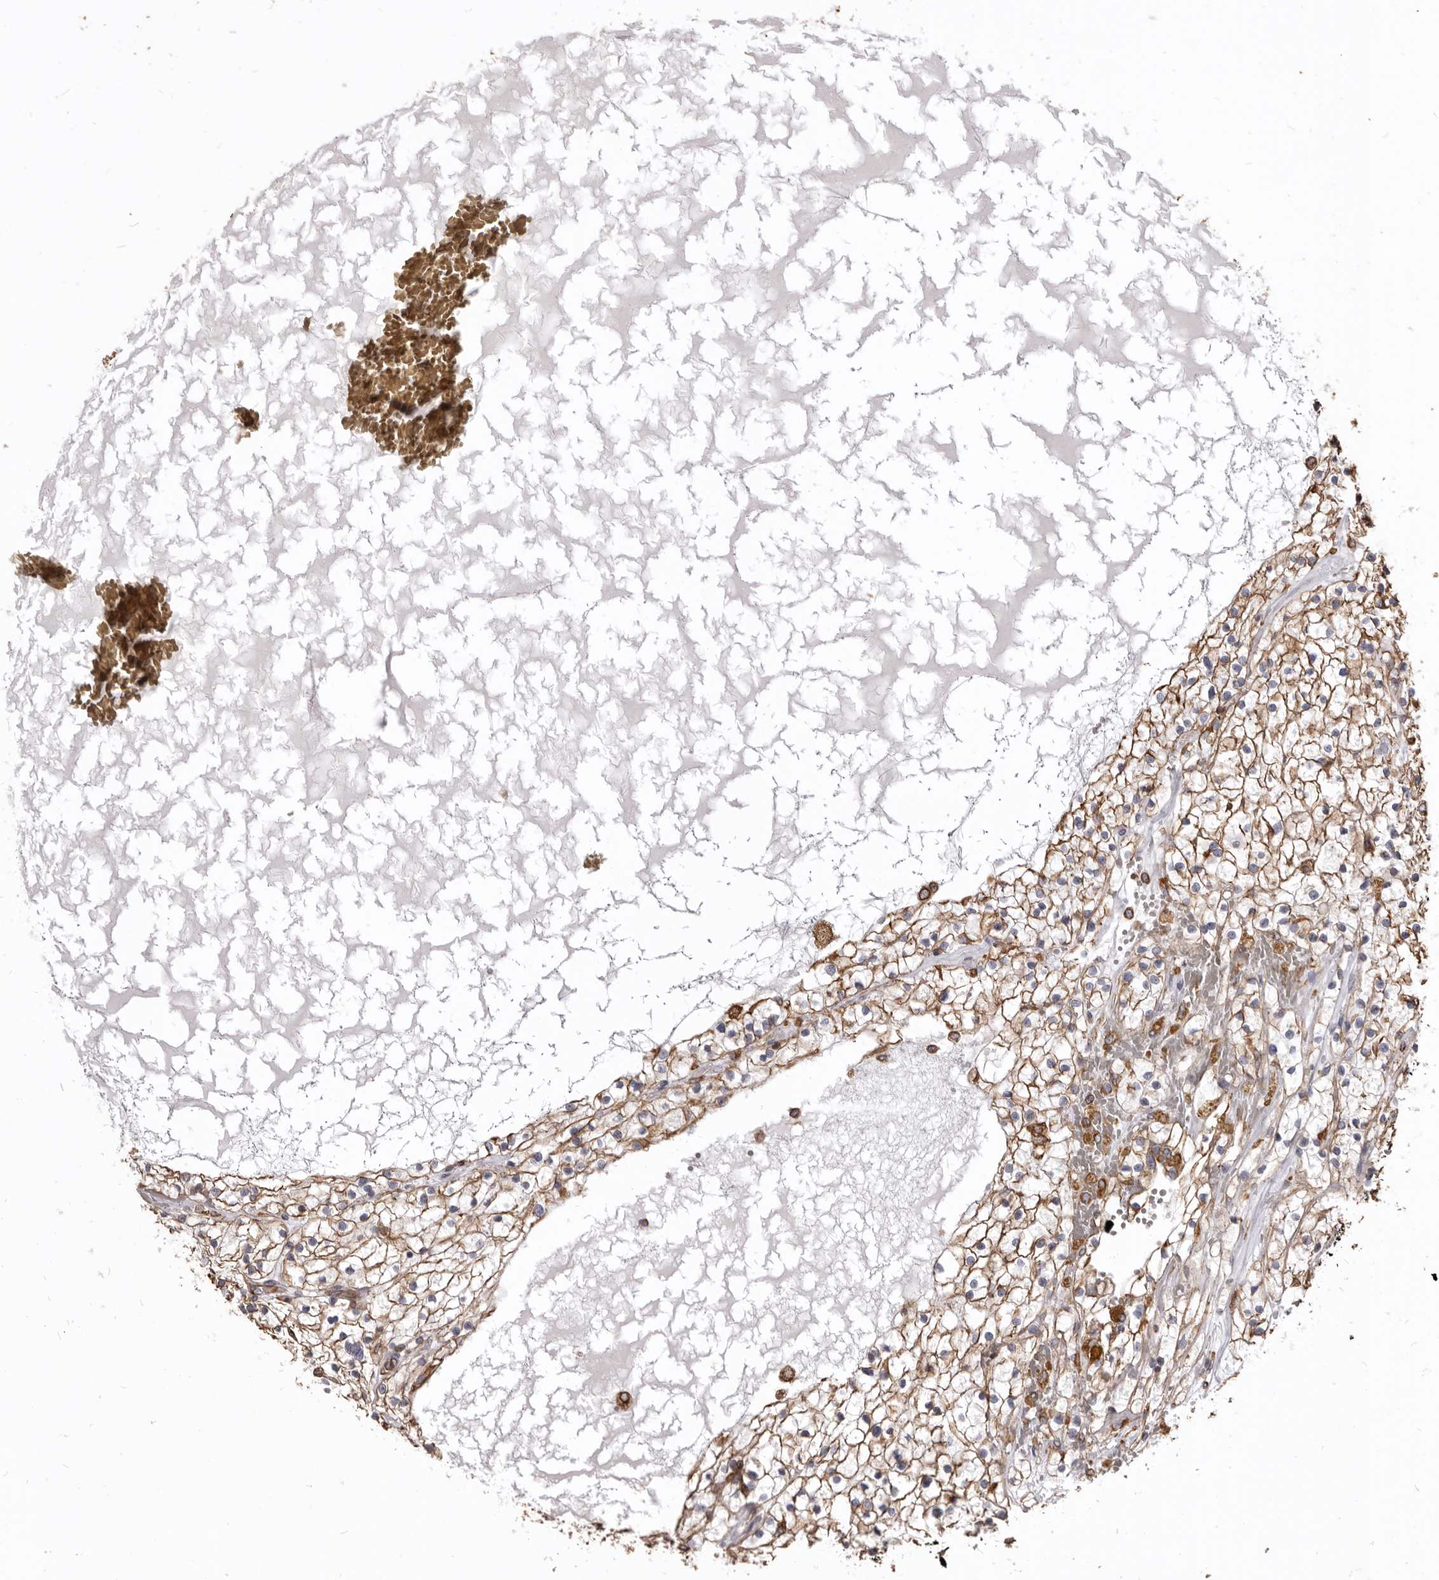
{"staining": {"intensity": "moderate", "quantity": "25%-75%", "location": "cytoplasmic/membranous"}, "tissue": "renal cancer", "cell_type": "Tumor cells", "image_type": "cancer", "snomed": [{"axis": "morphology", "description": "Normal tissue, NOS"}, {"axis": "morphology", "description": "Adenocarcinoma, NOS"}, {"axis": "topography", "description": "Kidney"}], "caption": "The immunohistochemical stain labels moderate cytoplasmic/membranous positivity in tumor cells of renal adenocarcinoma tissue.", "gene": "MTURN", "patient": {"sex": "male", "age": 68}}